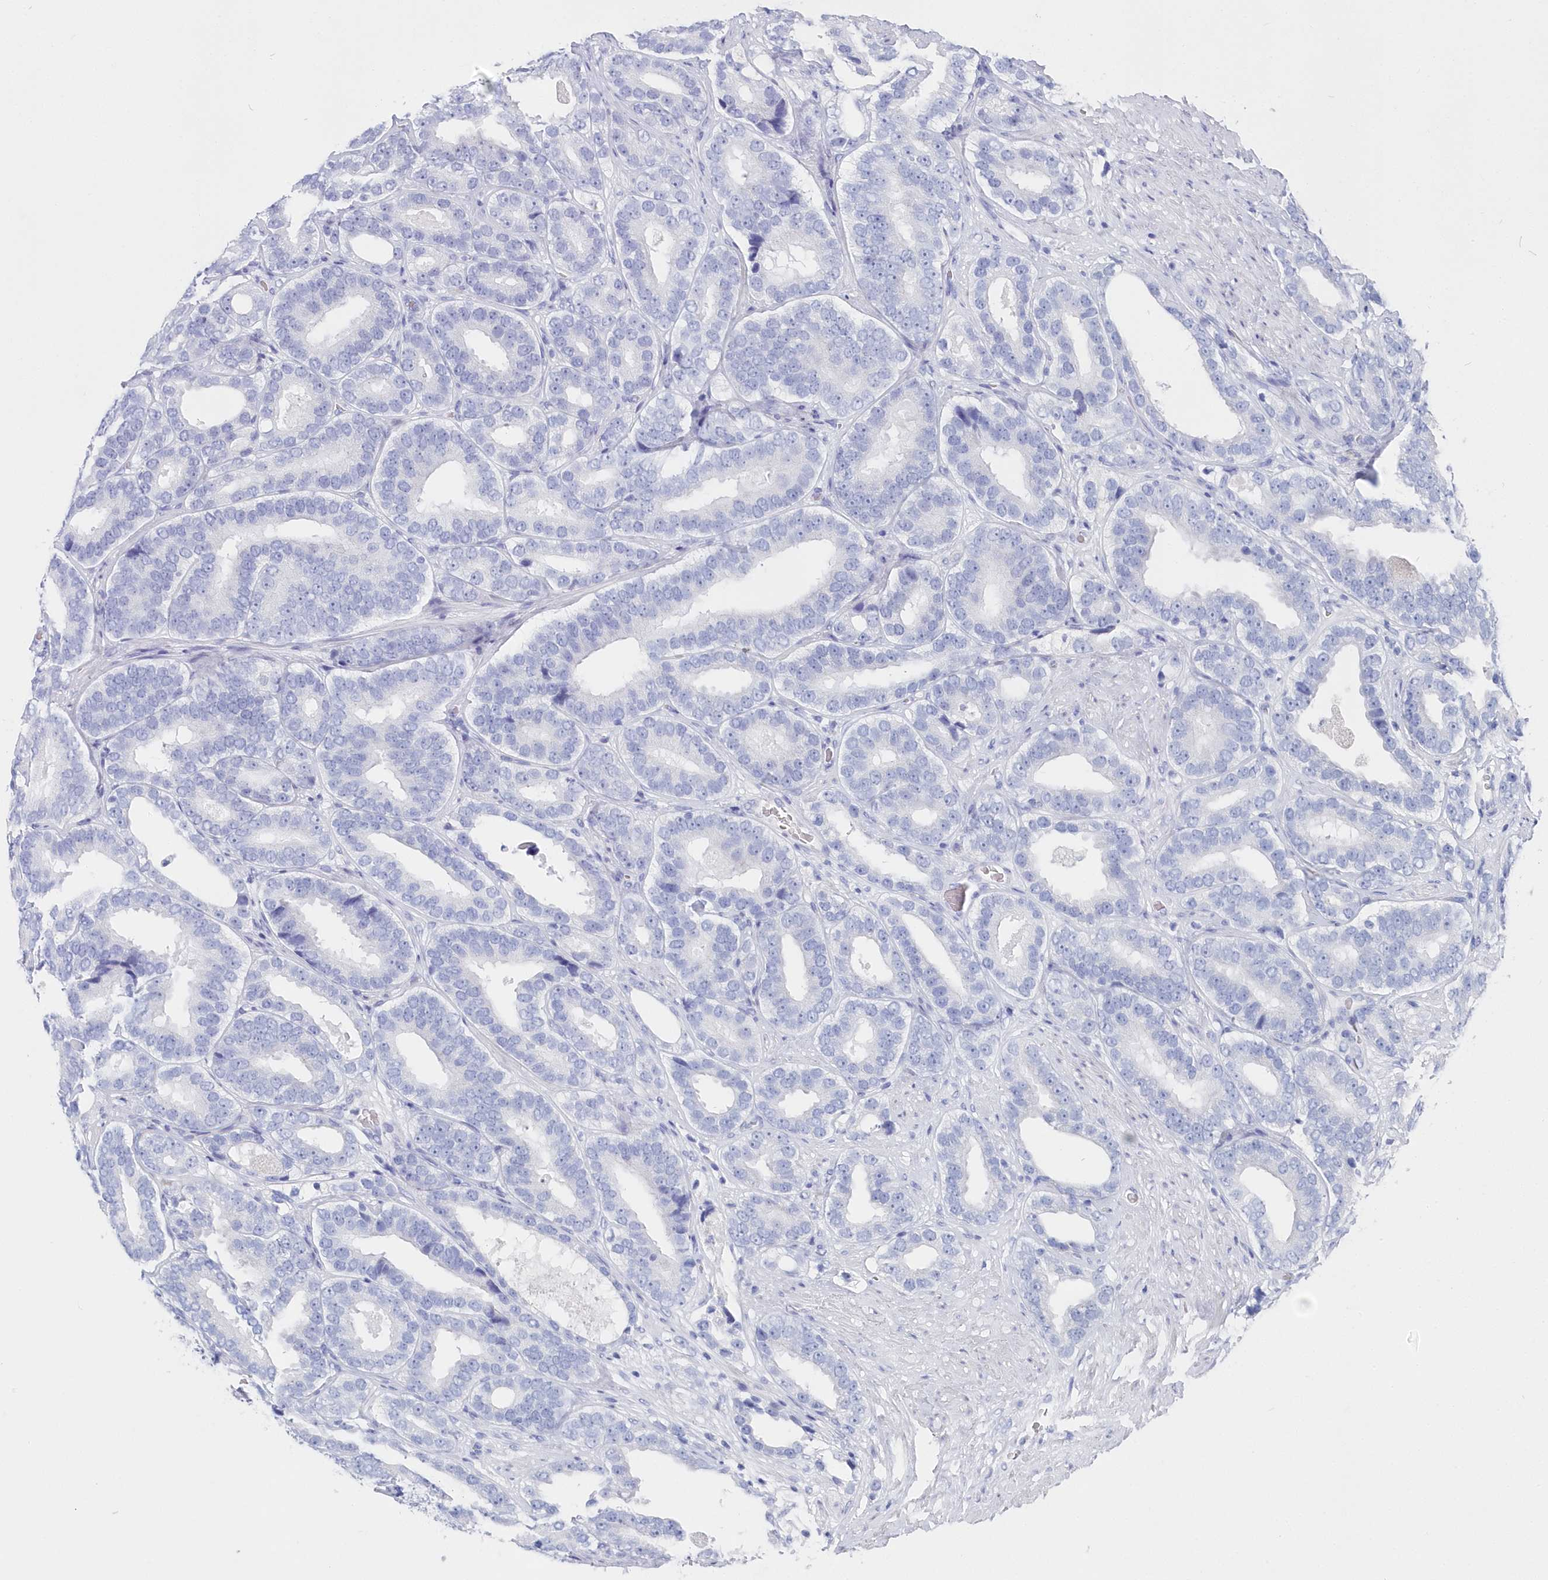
{"staining": {"intensity": "negative", "quantity": "none", "location": "none"}, "tissue": "prostate cancer", "cell_type": "Tumor cells", "image_type": "cancer", "snomed": [{"axis": "morphology", "description": "Adenocarcinoma, High grade"}, {"axis": "topography", "description": "Prostate"}], "caption": "Tumor cells show no significant protein expression in prostate cancer (high-grade adenocarcinoma).", "gene": "CSNK1G2", "patient": {"sex": "male", "age": 56}}